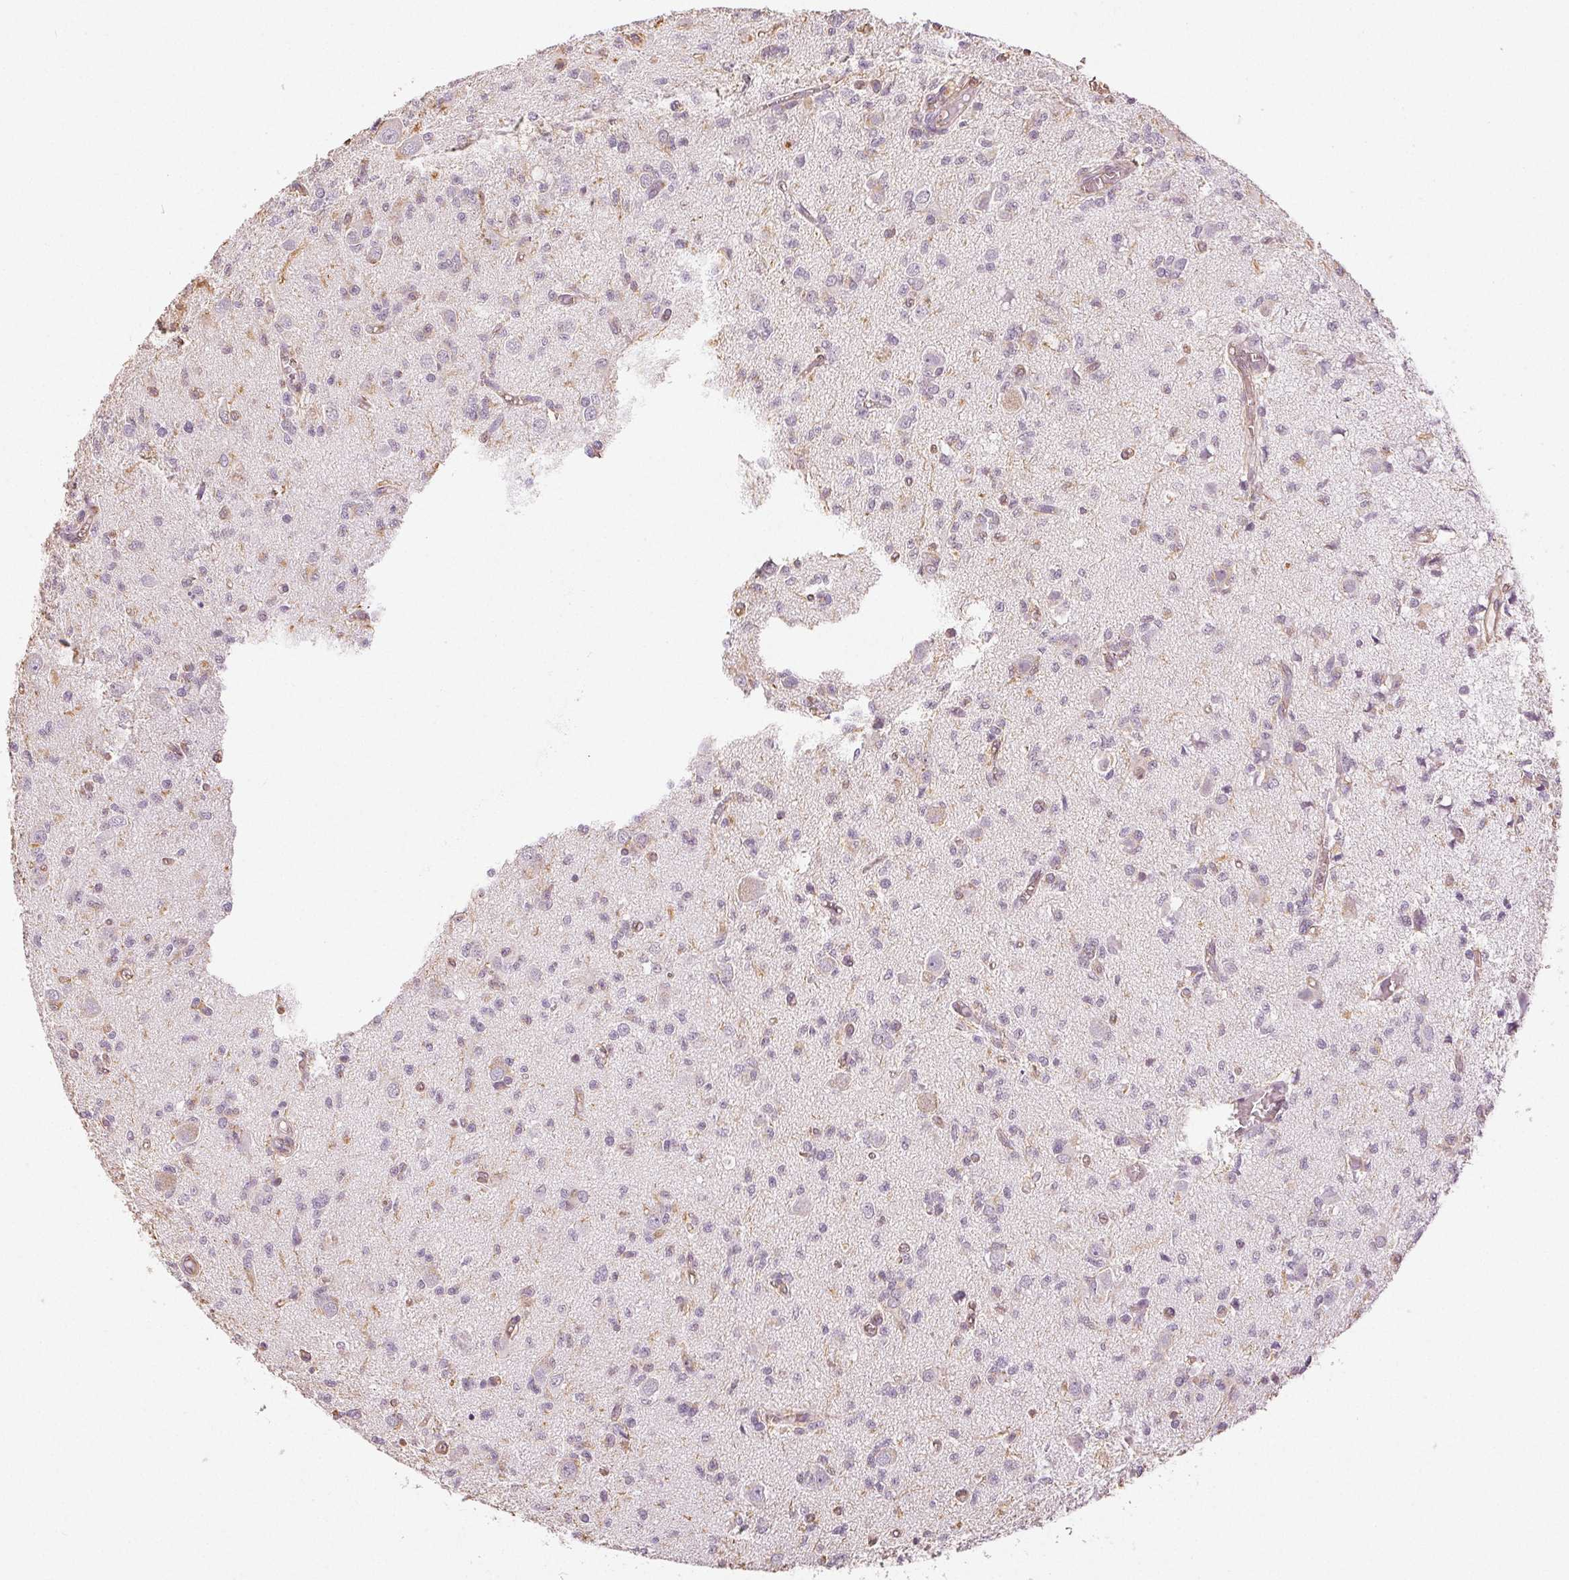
{"staining": {"intensity": "negative", "quantity": "none", "location": "none"}, "tissue": "glioma", "cell_type": "Tumor cells", "image_type": "cancer", "snomed": [{"axis": "morphology", "description": "Glioma, malignant, Low grade"}, {"axis": "topography", "description": "Brain"}], "caption": "Tumor cells show no significant staining in low-grade glioma (malignant).", "gene": "COL7A1", "patient": {"sex": "male", "age": 64}}